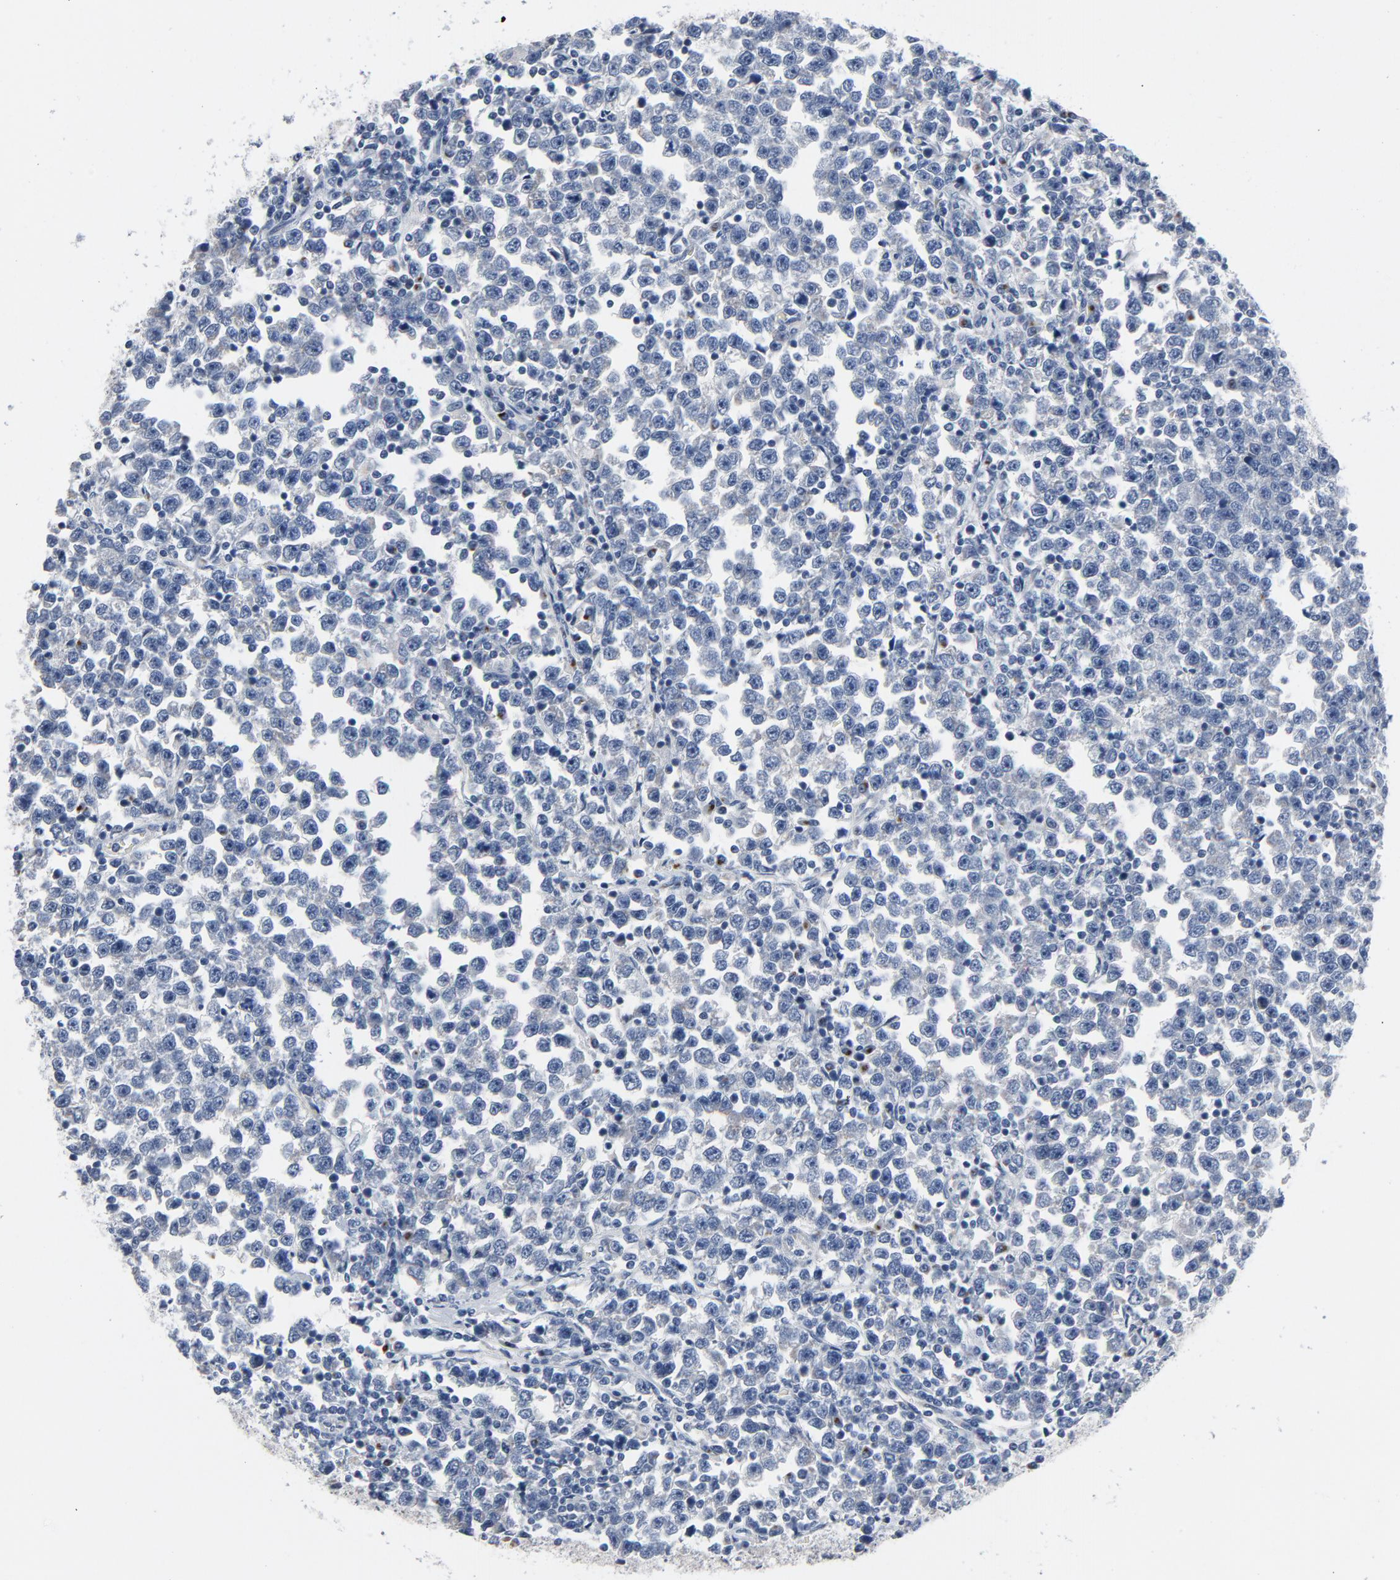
{"staining": {"intensity": "negative", "quantity": "none", "location": "none"}, "tissue": "testis cancer", "cell_type": "Tumor cells", "image_type": "cancer", "snomed": [{"axis": "morphology", "description": "Seminoma, NOS"}, {"axis": "topography", "description": "Testis"}], "caption": "Immunohistochemistry (IHC) of seminoma (testis) exhibits no expression in tumor cells. The staining is performed using DAB brown chromogen with nuclei counter-stained in using hematoxylin.", "gene": "YIPF6", "patient": {"sex": "male", "age": 43}}